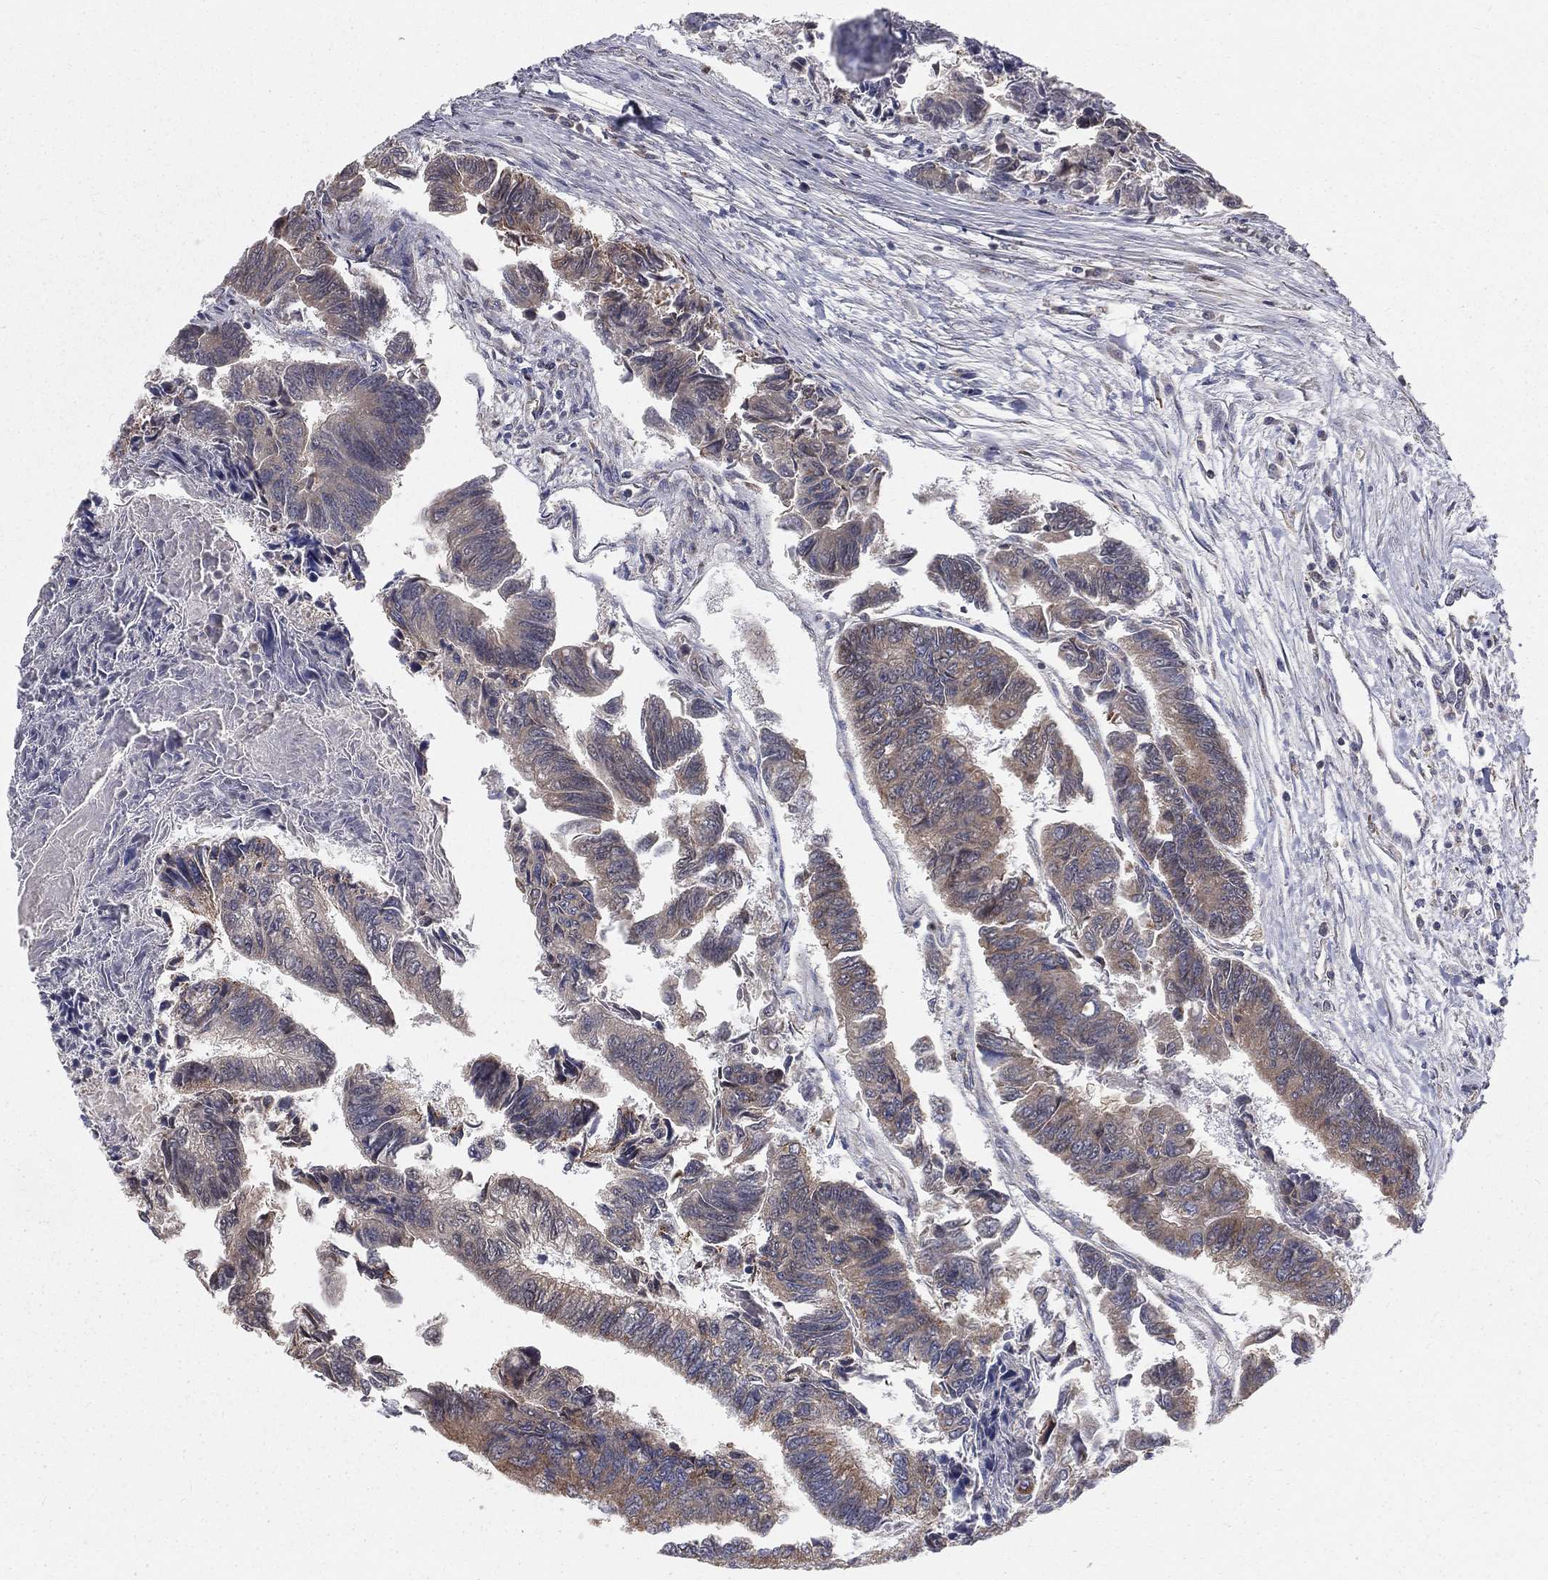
{"staining": {"intensity": "weak", "quantity": ">75%", "location": "cytoplasmic/membranous"}, "tissue": "colorectal cancer", "cell_type": "Tumor cells", "image_type": "cancer", "snomed": [{"axis": "morphology", "description": "Adenocarcinoma, NOS"}, {"axis": "topography", "description": "Colon"}], "caption": "Colorectal cancer stained with a protein marker displays weak staining in tumor cells.", "gene": "HADH", "patient": {"sex": "female", "age": 65}}